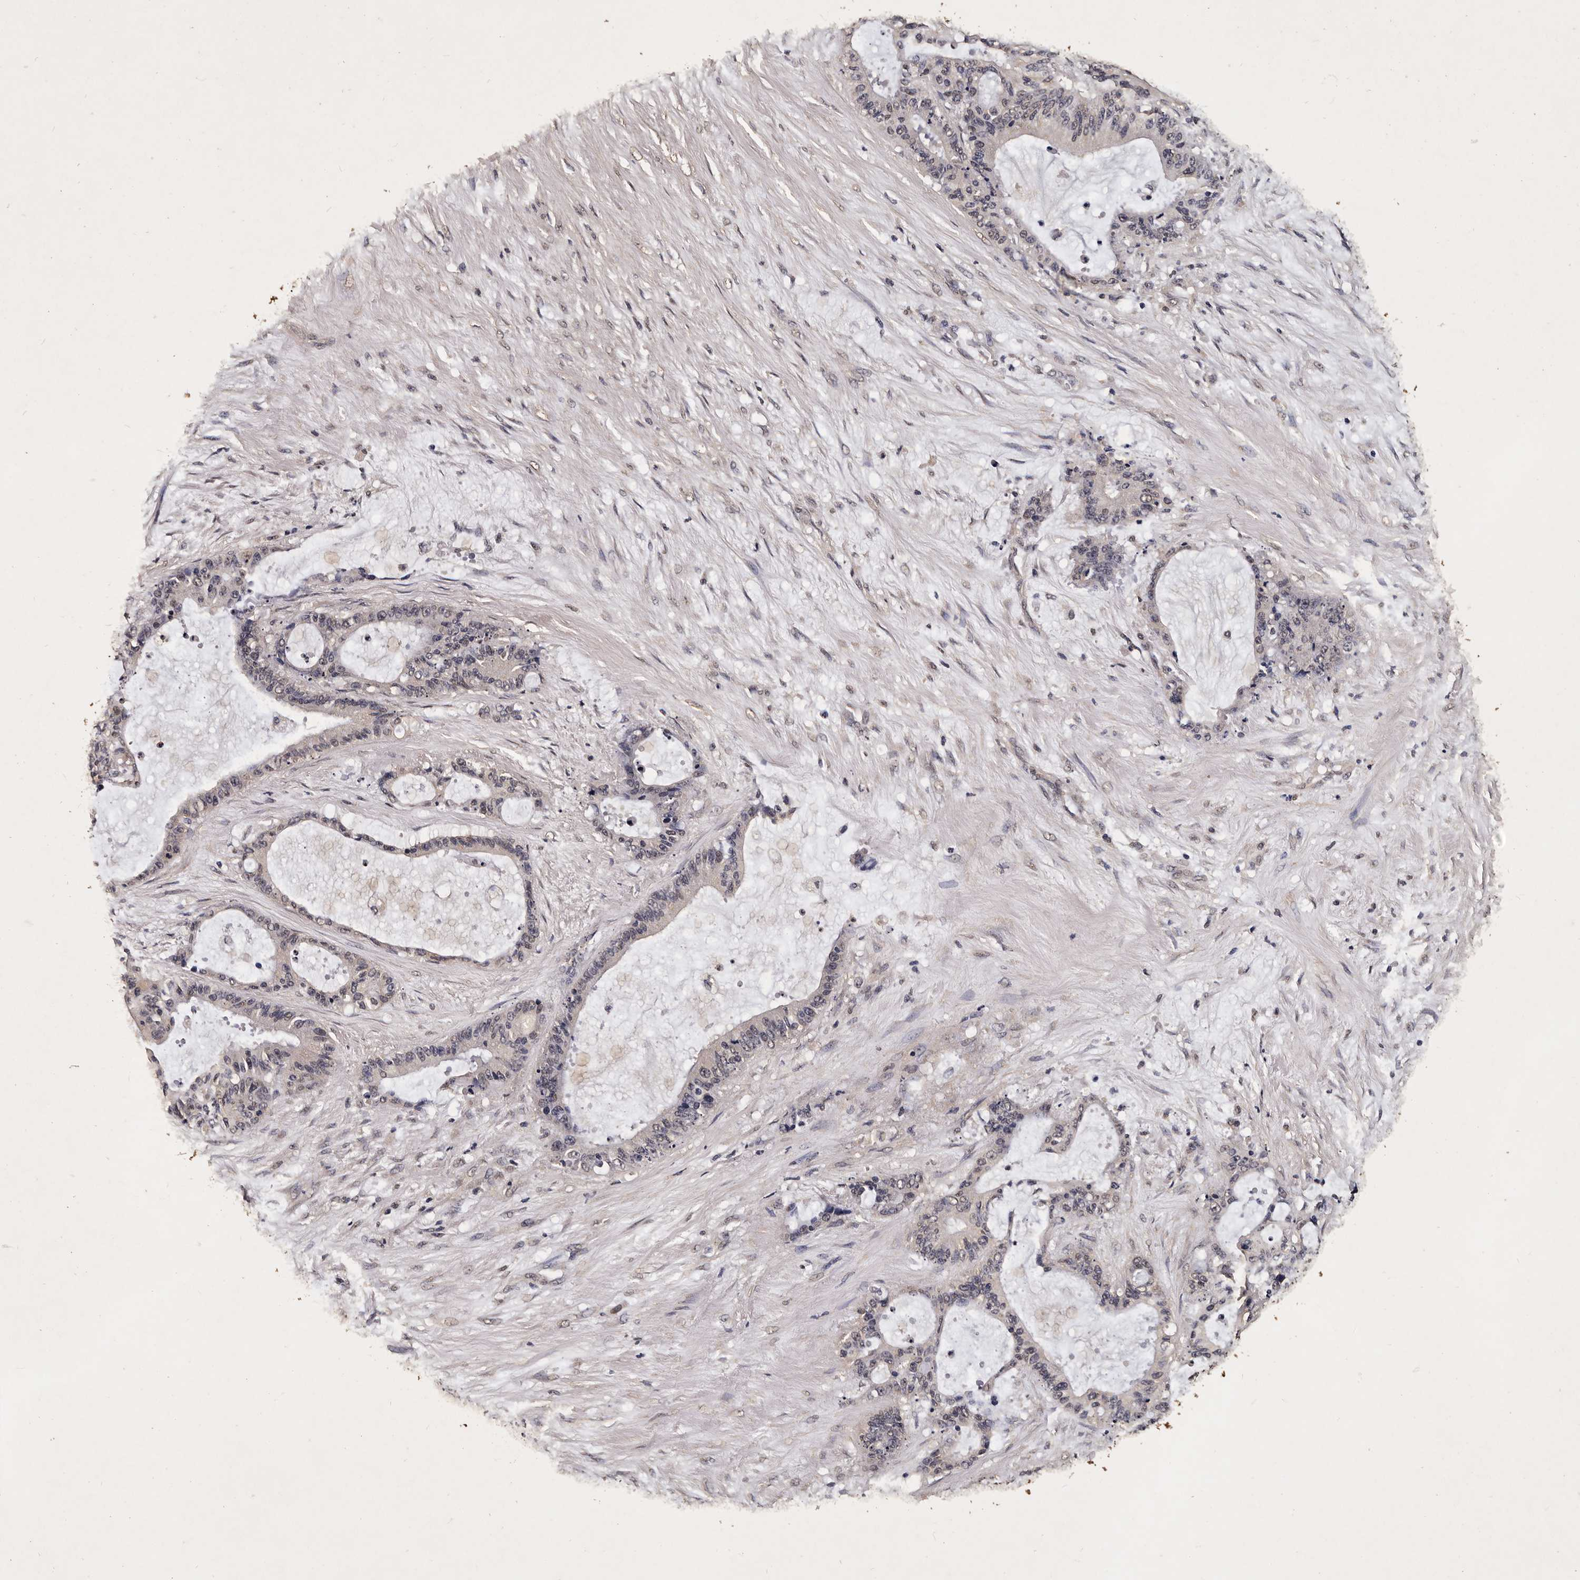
{"staining": {"intensity": "negative", "quantity": "none", "location": "none"}, "tissue": "liver cancer", "cell_type": "Tumor cells", "image_type": "cancer", "snomed": [{"axis": "morphology", "description": "Normal tissue, NOS"}, {"axis": "morphology", "description": "Cholangiocarcinoma"}, {"axis": "topography", "description": "Liver"}, {"axis": "topography", "description": "Peripheral nerve tissue"}], "caption": "DAB (3,3'-diaminobenzidine) immunohistochemical staining of liver cholangiocarcinoma demonstrates no significant staining in tumor cells.", "gene": "PARS2", "patient": {"sex": "female", "age": 73}}